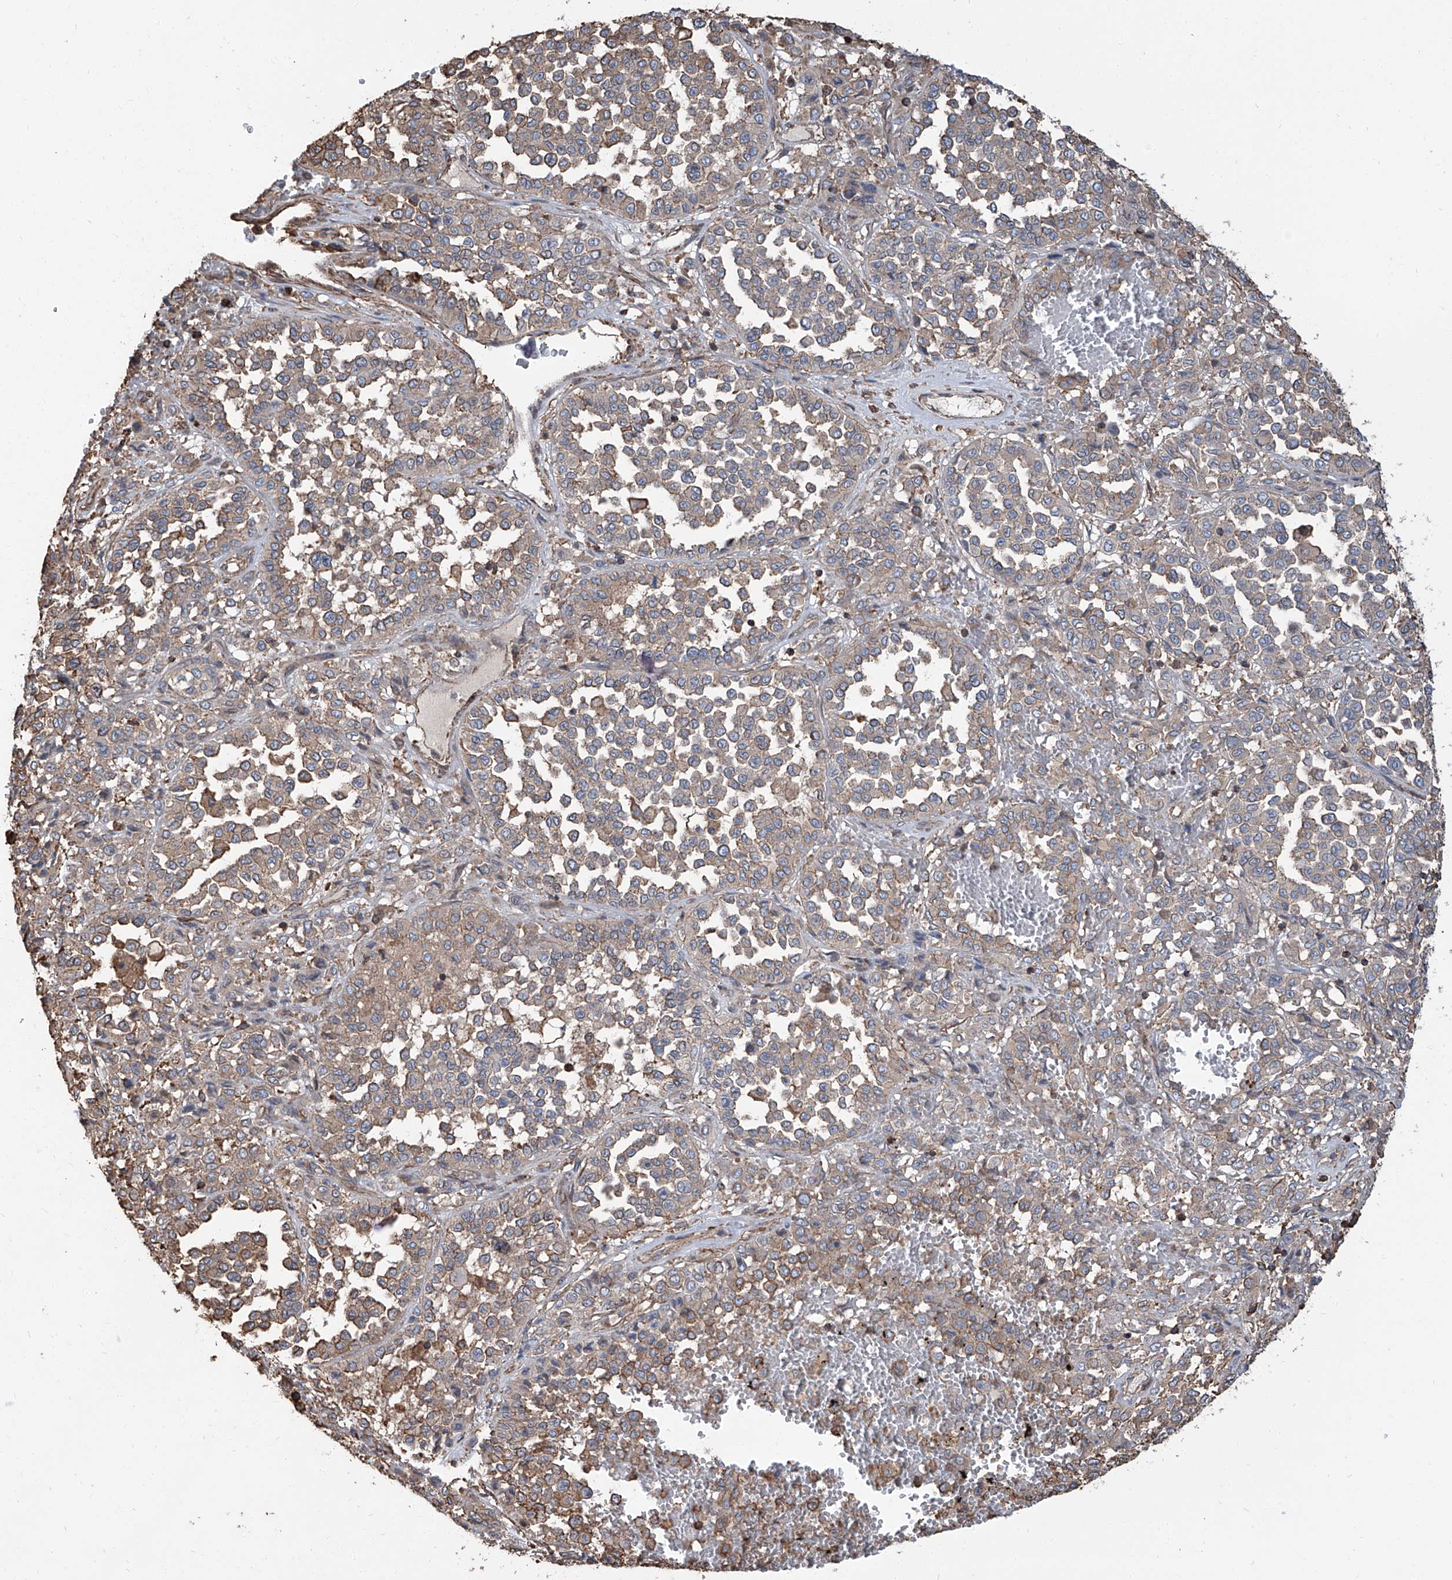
{"staining": {"intensity": "weak", "quantity": "25%-75%", "location": "cytoplasmic/membranous"}, "tissue": "melanoma", "cell_type": "Tumor cells", "image_type": "cancer", "snomed": [{"axis": "morphology", "description": "Malignant melanoma, Metastatic site"}, {"axis": "topography", "description": "Pancreas"}], "caption": "This is an image of immunohistochemistry (IHC) staining of malignant melanoma (metastatic site), which shows weak positivity in the cytoplasmic/membranous of tumor cells.", "gene": "PIEZO2", "patient": {"sex": "female", "age": 30}}